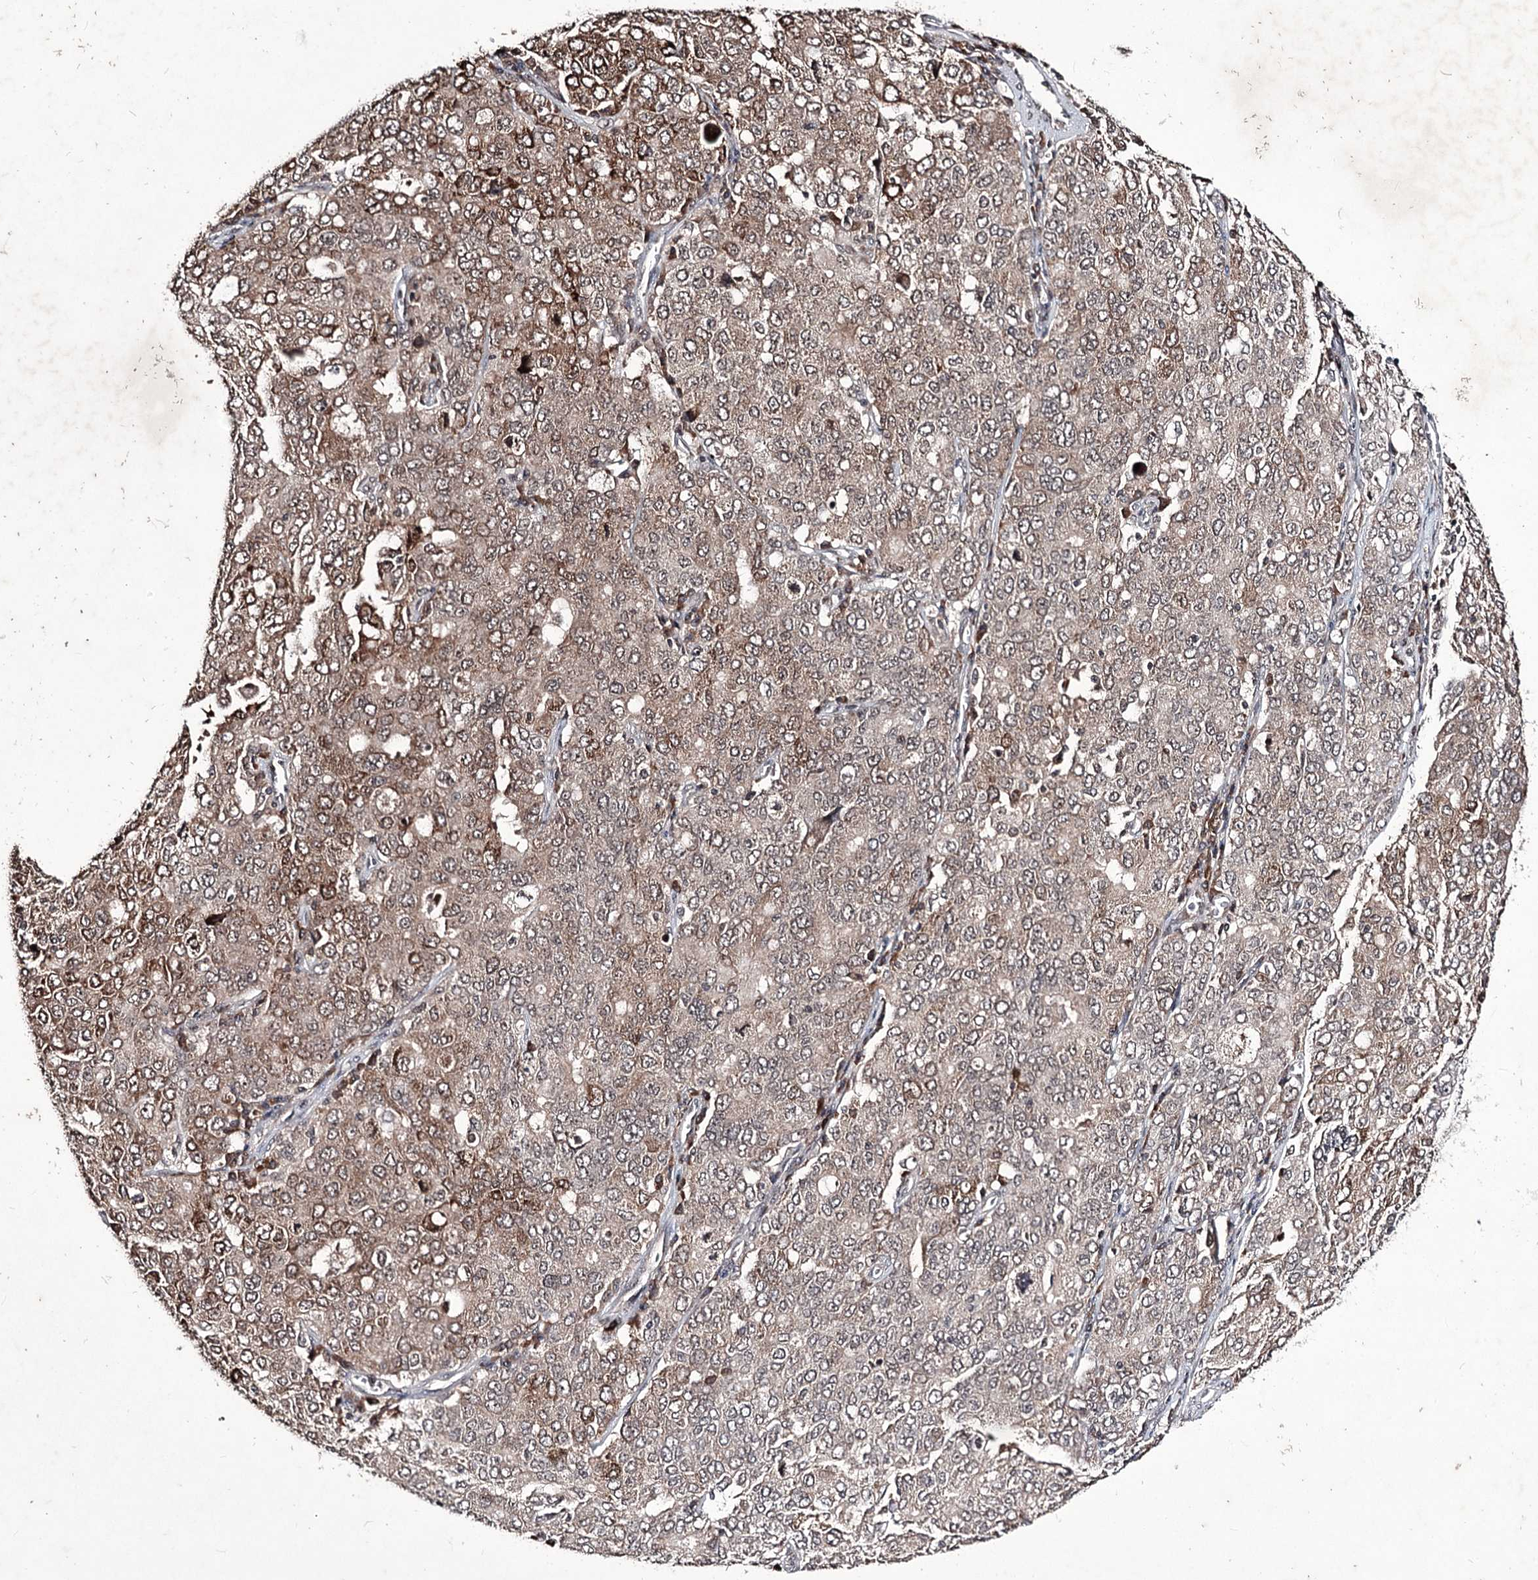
{"staining": {"intensity": "moderate", "quantity": "25%-75%", "location": "cytoplasmic/membranous,nuclear"}, "tissue": "ovarian cancer", "cell_type": "Tumor cells", "image_type": "cancer", "snomed": [{"axis": "morphology", "description": "Carcinoma, endometroid"}, {"axis": "topography", "description": "Ovary"}], "caption": "Immunohistochemistry (IHC) (DAB (3,3'-diaminobenzidine)) staining of human endometroid carcinoma (ovarian) exhibits moderate cytoplasmic/membranous and nuclear protein staining in about 25%-75% of tumor cells.", "gene": "VGLL4", "patient": {"sex": "female", "age": 62}}